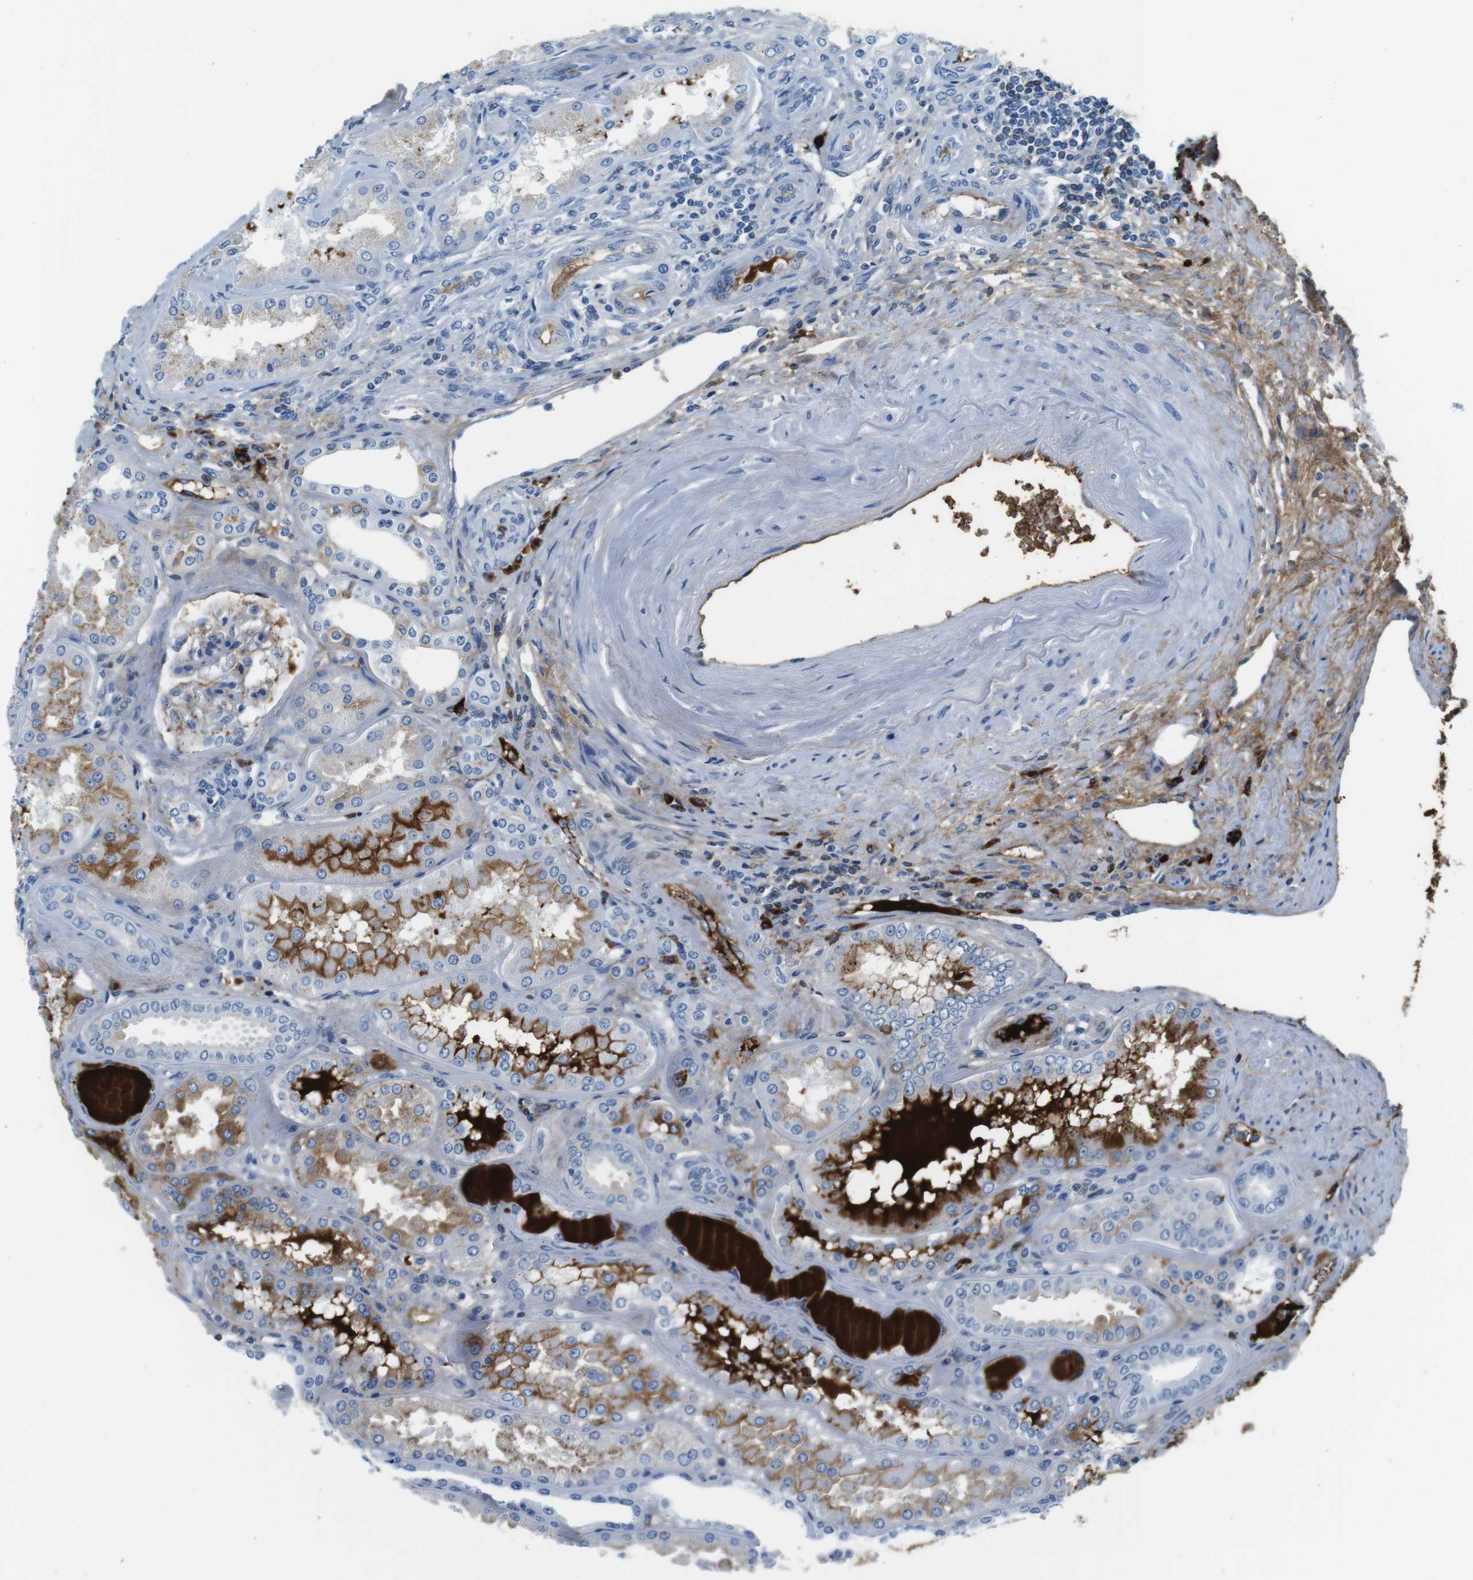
{"staining": {"intensity": "negative", "quantity": "none", "location": "none"}, "tissue": "kidney", "cell_type": "Cells in glomeruli", "image_type": "normal", "snomed": [{"axis": "morphology", "description": "Normal tissue, NOS"}, {"axis": "topography", "description": "Kidney"}], "caption": "DAB immunohistochemical staining of normal human kidney shows no significant staining in cells in glomeruli.", "gene": "IGKC", "patient": {"sex": "female", "age": 56}}